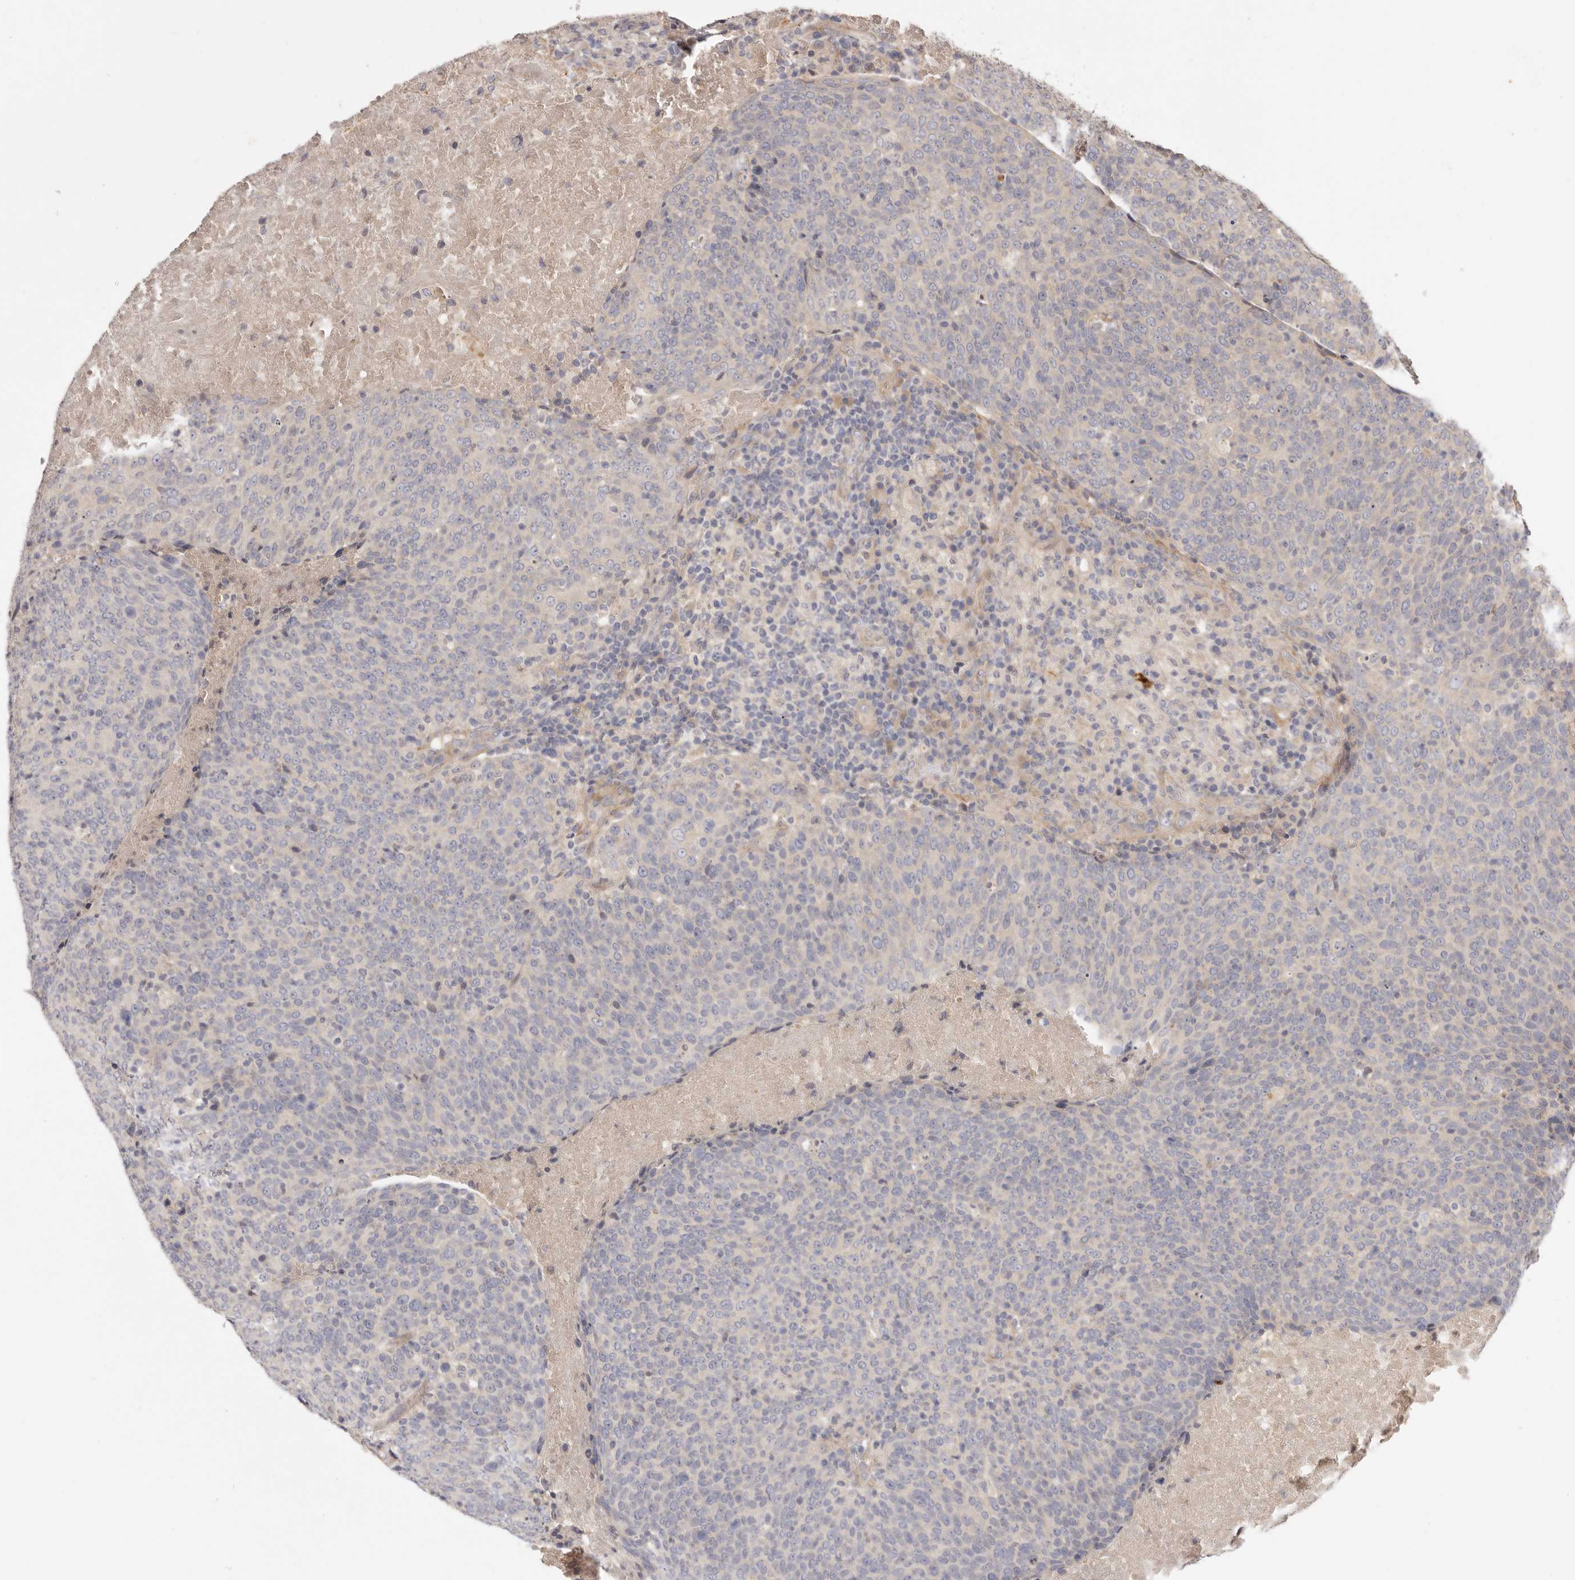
{"staining": {"intensity": "negative", "quantity": "none", "location": "none"}, "tissue": "head and neck cancer", "cell_type": "Tumor cells", "image_type": "cancer", "snomed": [{"axis": "morphology", "description": "Squamous cell carcinoma, NOS"}, {"axis": "morphology", "description": "Squamous cell carcinoma, metastatic, NOS"}, {"axis": "topography", "description": "Lymph node"}, {"axis": "topography", "description": "Head-Neck"}], "caption": "High power microscopy photomicrograph of an IHC micrograph of head and neck cancer, revealing no significant positivity in tumor cells. (Brightfield microscopy of DAB (3,3'-diaminobenzidine) immunohistochemistry (IHC) at high magnification).", "gene": "ADAMTS9", "patient": {"sex": "male", "age": 62}}